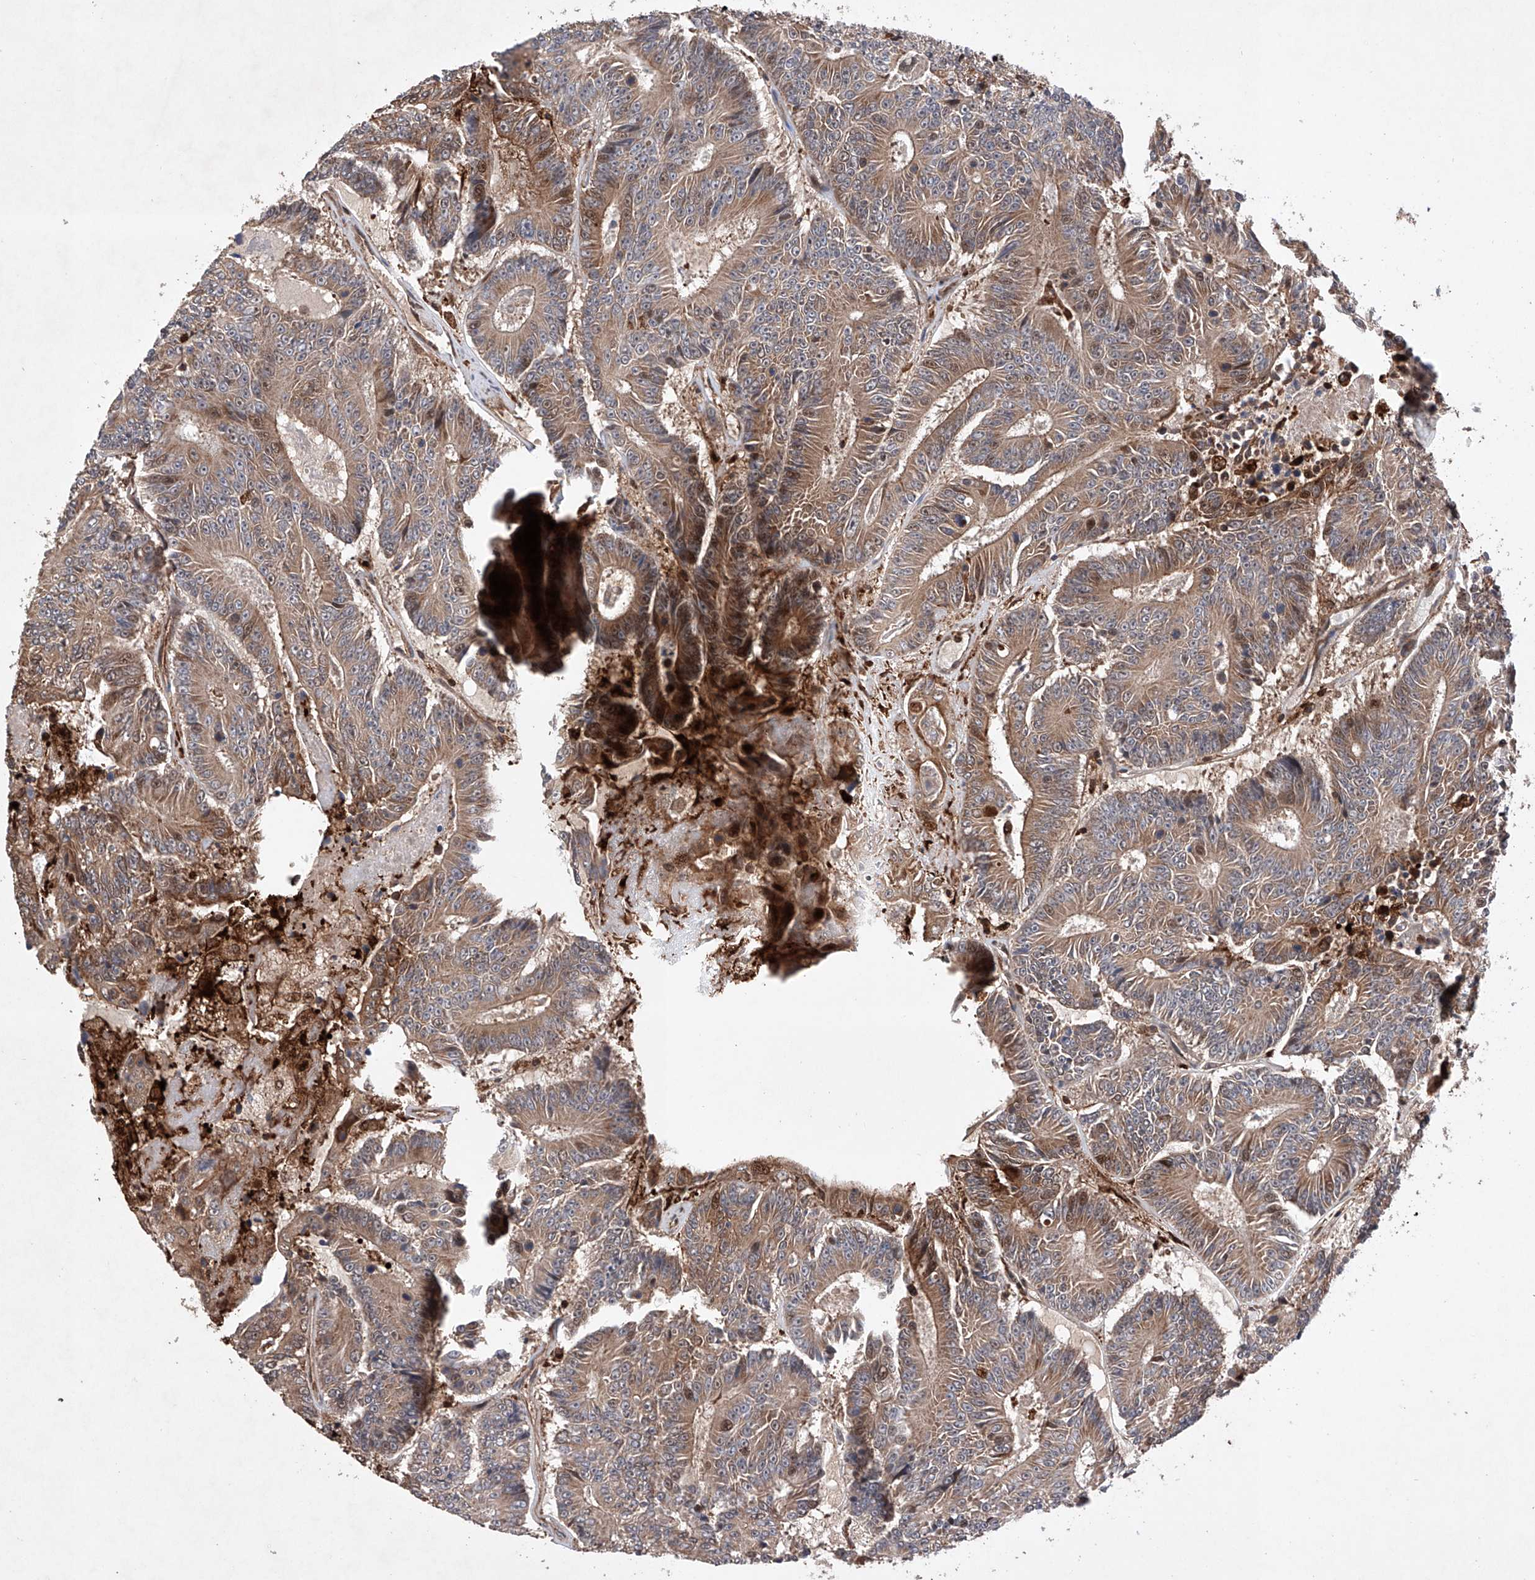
{"staining": {"intensity": "moderate", "quantity": ">75%", "location": "cytoplasmic/membranous"}, "tissue": "colorectal cancer", "cell_type": "Tumor cells", "image_type": "cancer", "snomed": [{"axis": "morphology", "description": "Adenocarcinoma, NOS"}, {"axis": "topography", "description": "Colon"}], "caption": "Immunohistochemical staining of adenocarcinoma (colorectal) demonstrates medium levels of moderate cytoplasmic/membranous positivity in about >75% of tumor cells.", "gene": "TIMM23", "patient": {"sex": "male", "age": 83}}